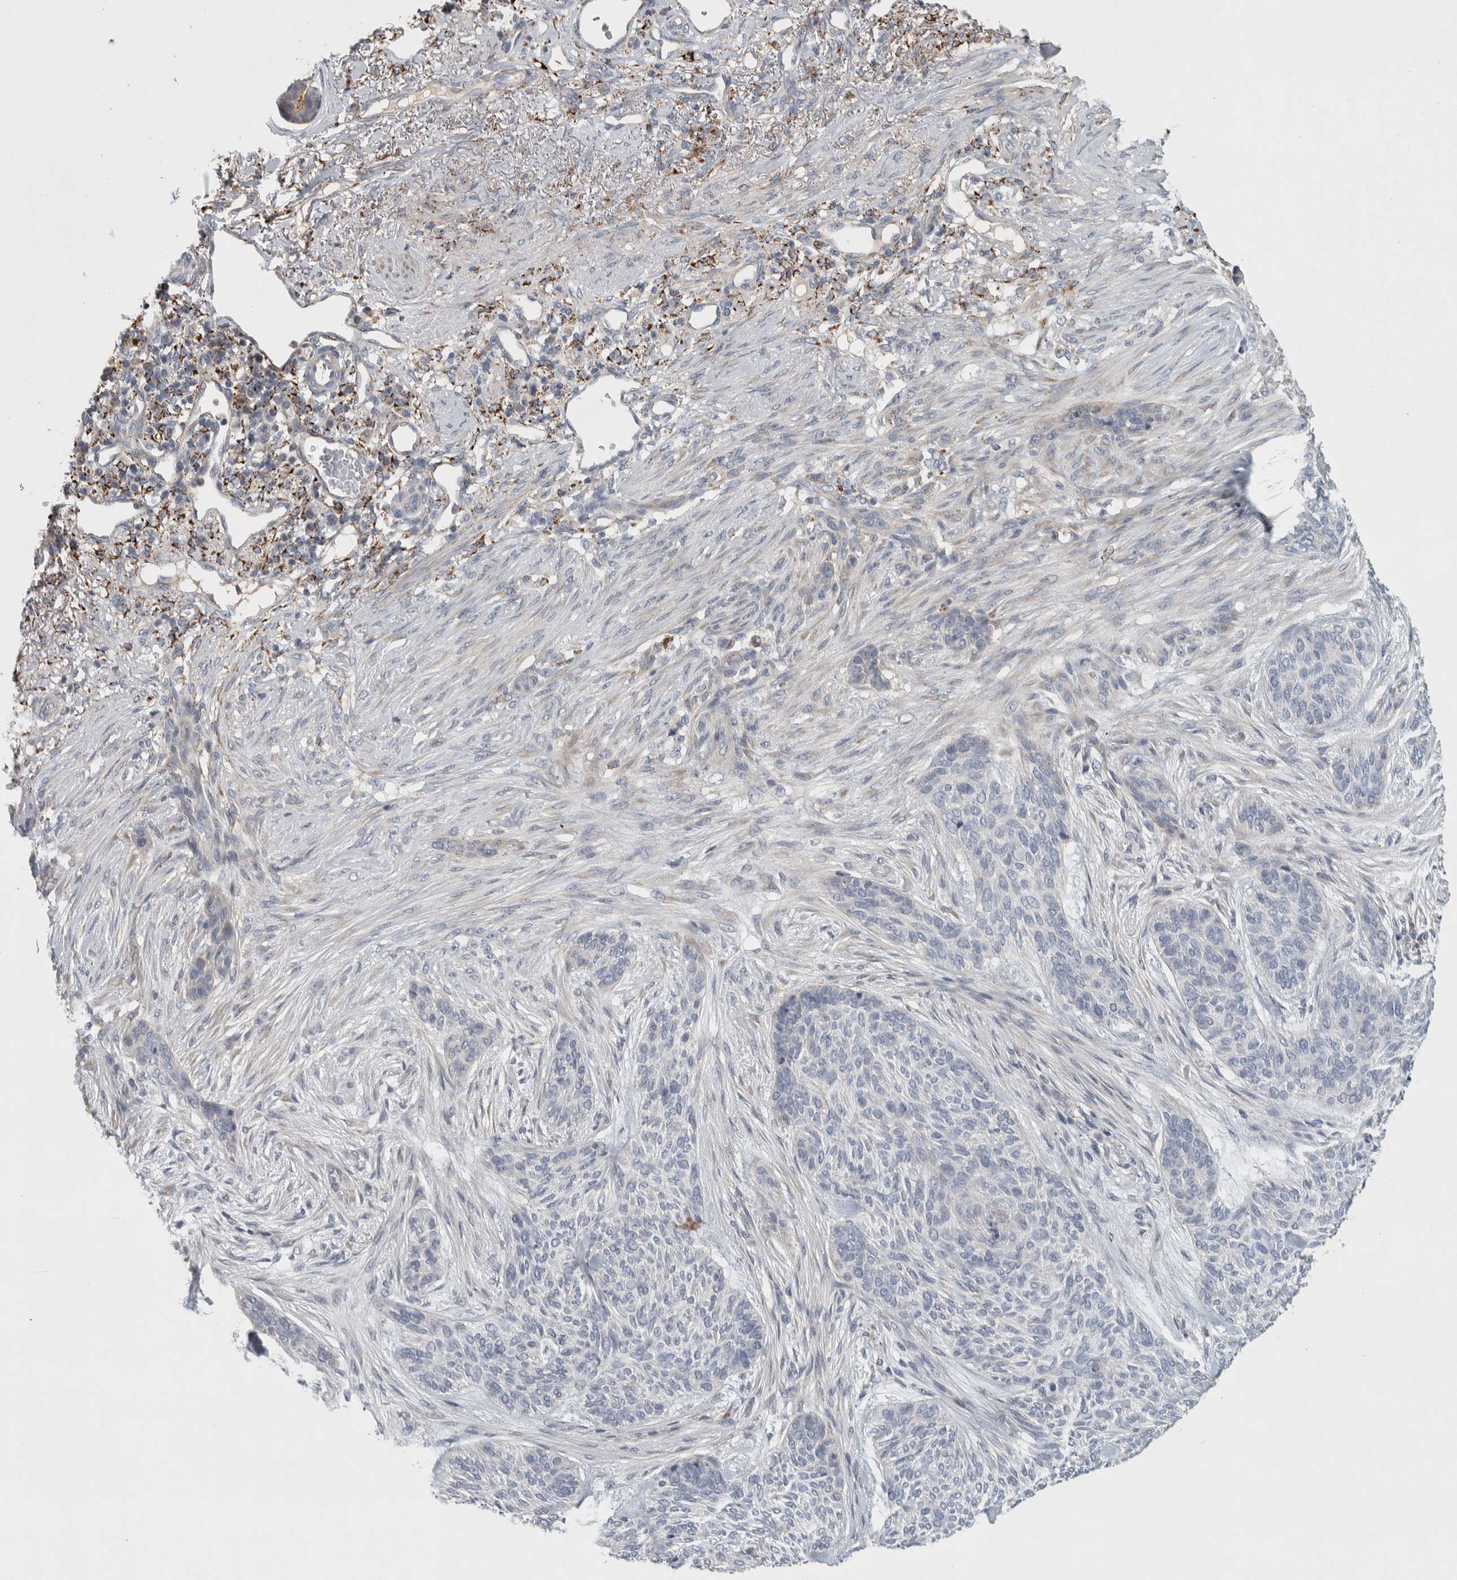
{"staining": {"intensity": "negative", "quantity": "none", "location": "none"}, "tissue": "skin cancer", "cell_type": "Tumor cells", "image_type": "cancer", "snomed": [{"axis": "morphology", "description": "Basal cell carcinoma"}, {"axis": "topography", "description": "Skin"}], "caption": "Protein analysis of skin cancer (basal cell carcinoma) demonstrates no significant staining in tumor cells. (DAB immunohistochemistry (IHC), high magnification).", "gene": "FAM78A", "patient": {"sex": "male", "age": 55}}